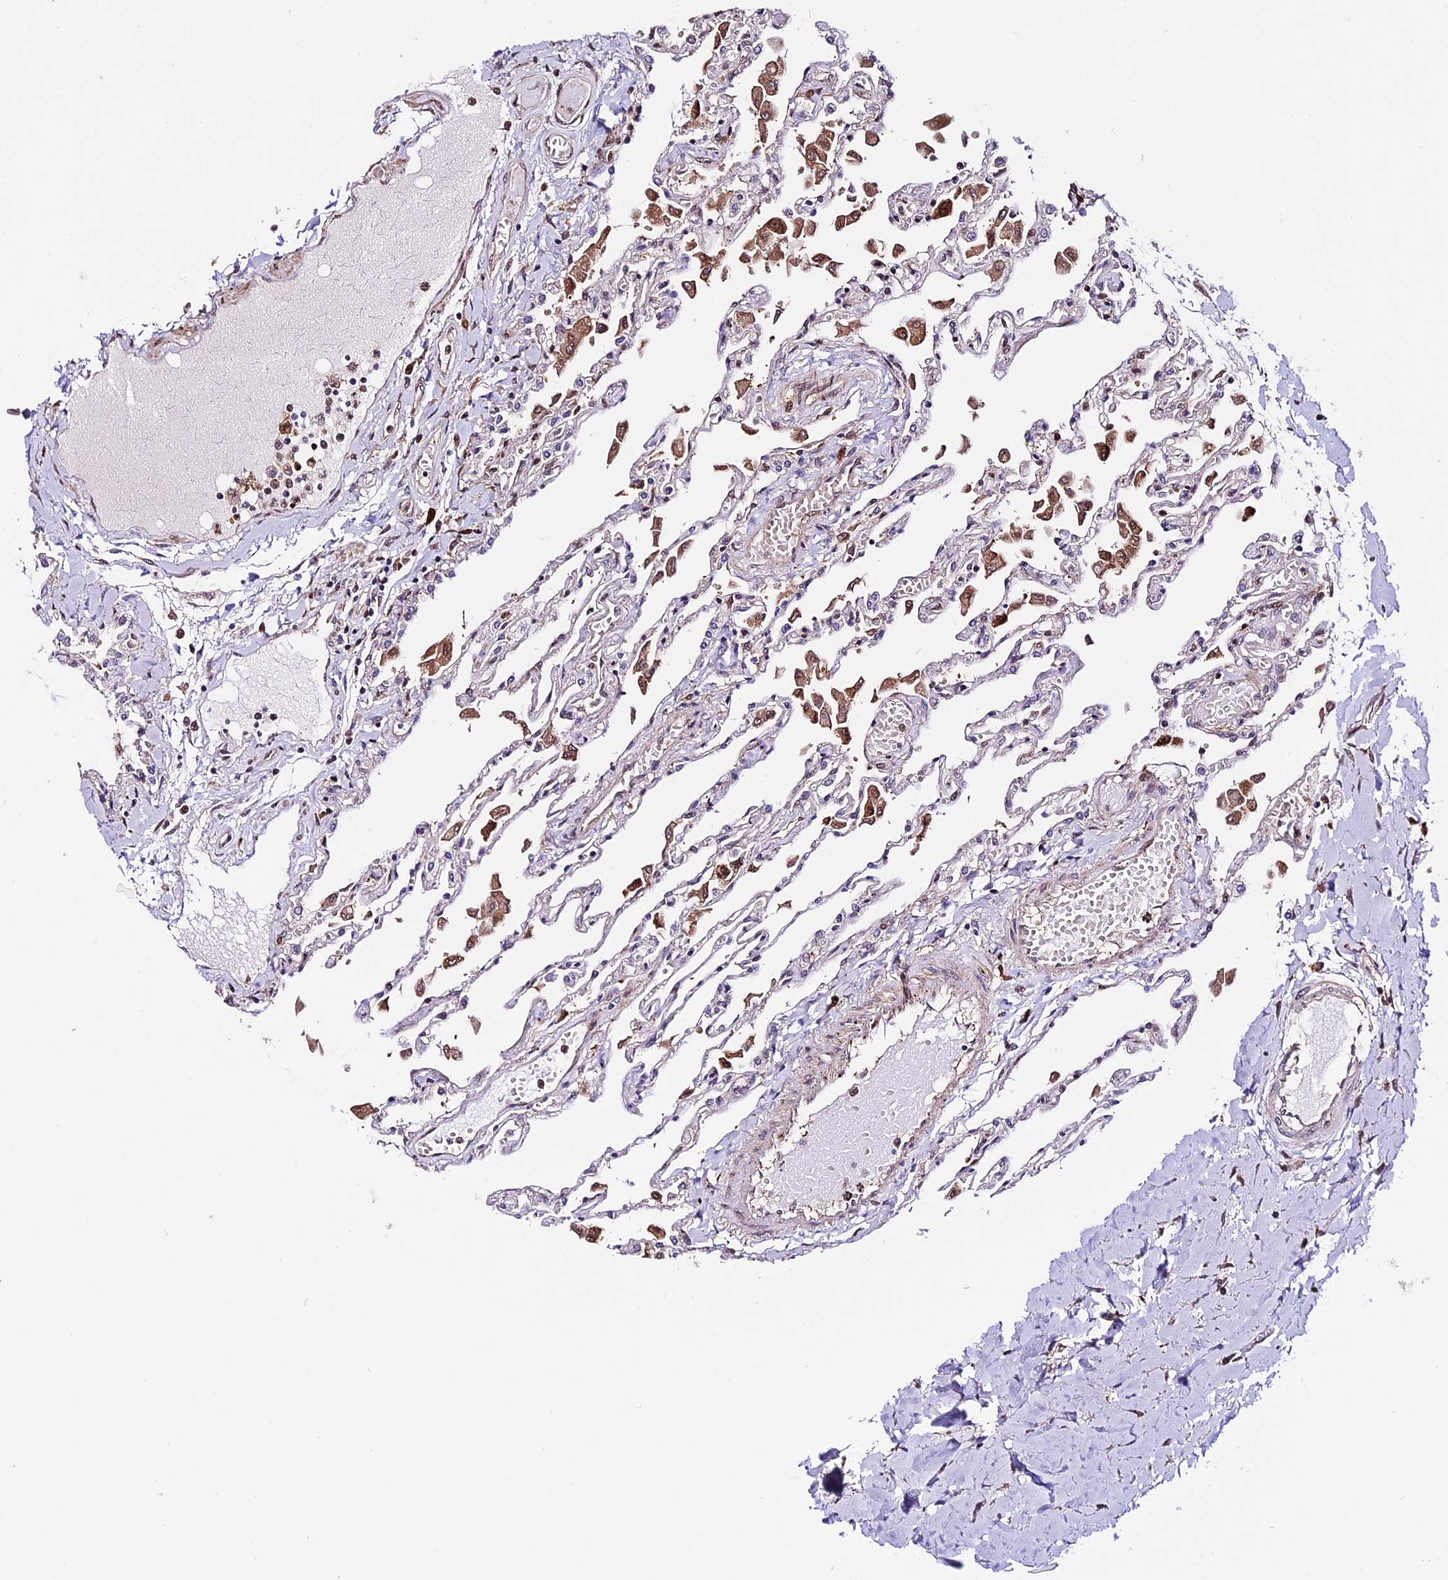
{"staining": {"intensity": "negative", "quantity": "none", "location": "none"}, "tissue": "lung", "cell_type": "Alveolar cells", "image_type": "normal", "snomed": [{"axis": "morphology", "description": "Normal tissue, NOS"}, {"axis": "topography", "description": "Bronchus"}, {"axis": "topography", "description": "Lung"}], "caption": "IHC of benign lung reveals no positivity in alveolar cells.", "gene": "HERPUD1", "patient": {"sex": "female", "age": 49}}